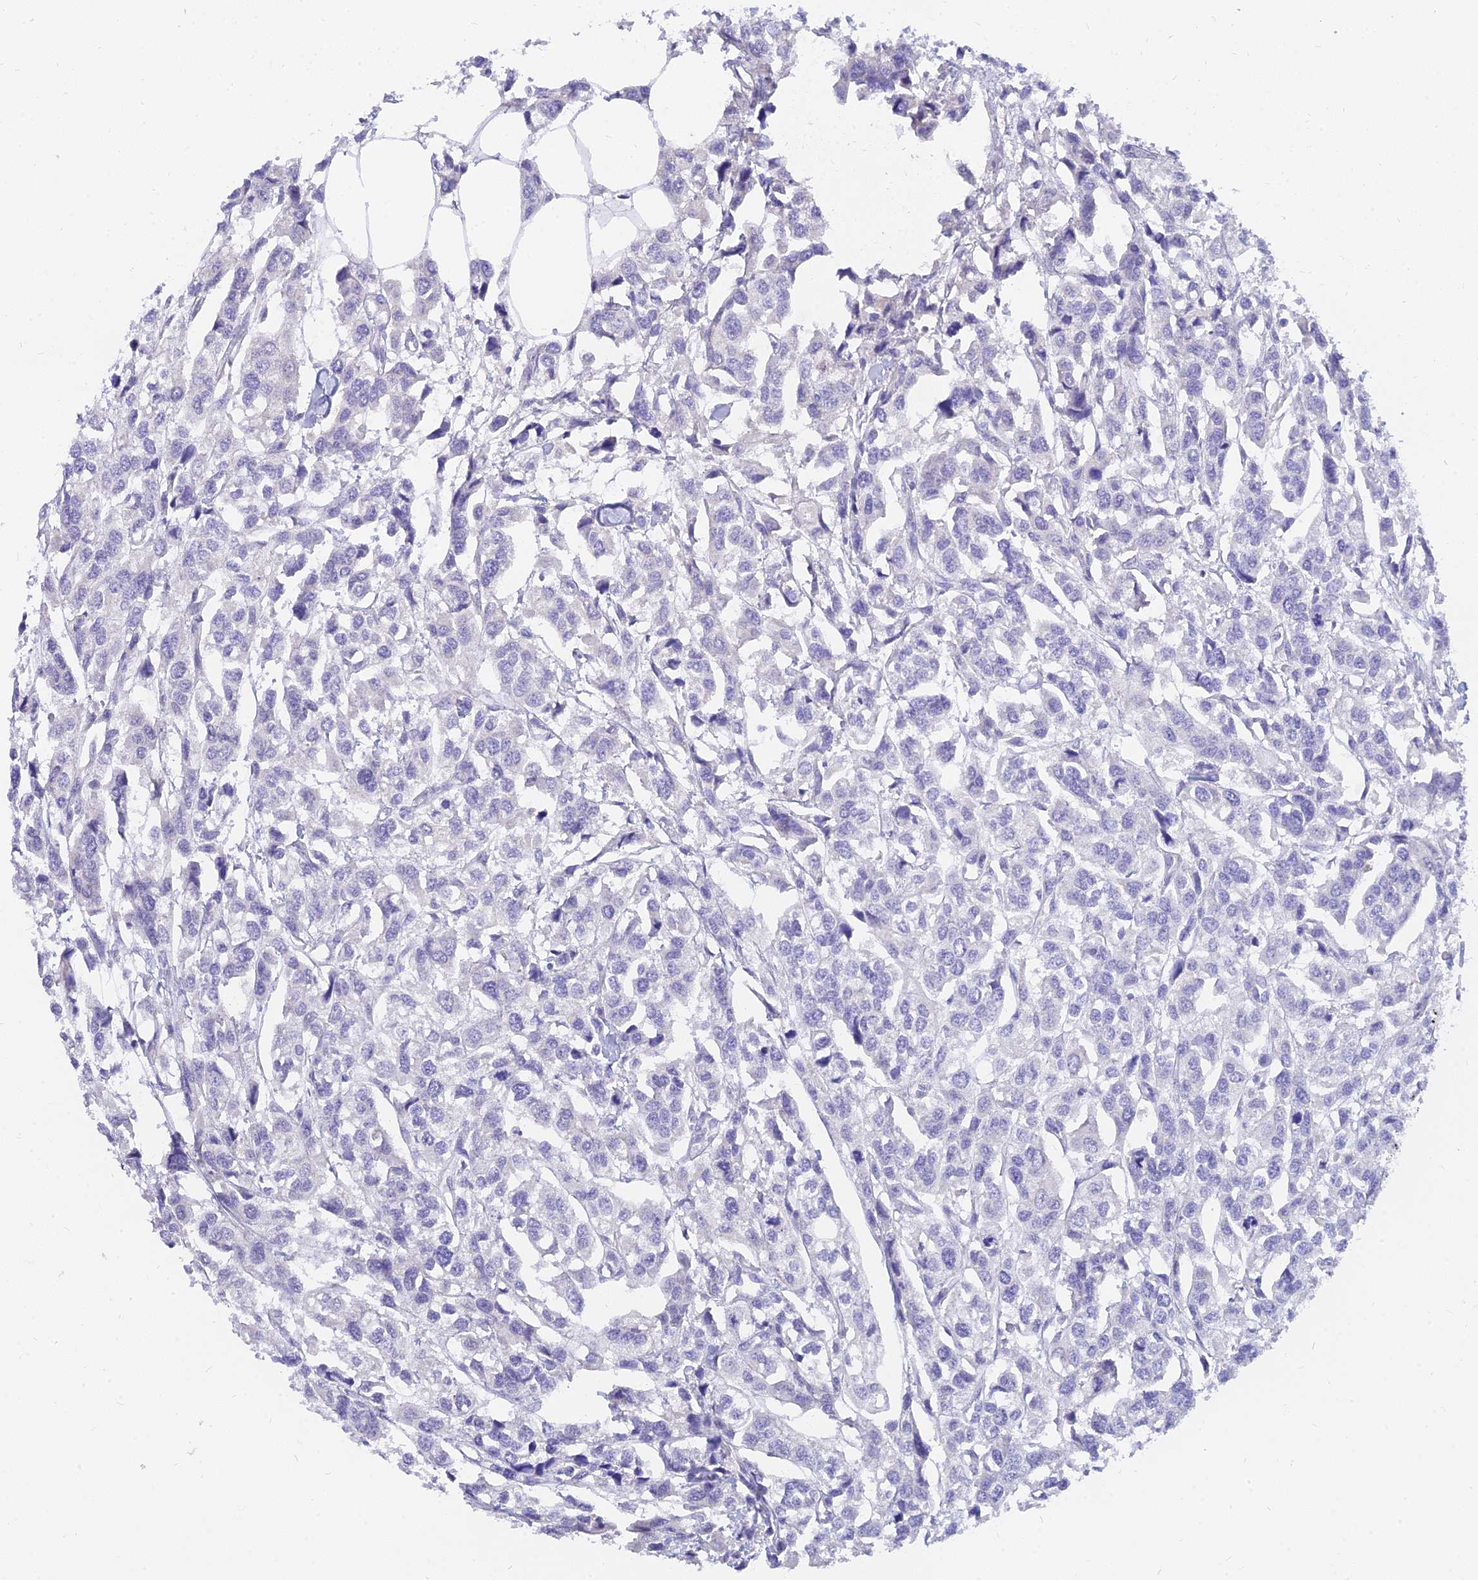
{"staining": {"intensity": "negative", "quantity": "none", "location": "none"}, "tissue": "urothelial cancer", "cell_type": "Tumor cells", "image_type": "cancer", "snomed": [{"axis": "morphology", "description": "Urothelial carcinoma, High grade"}, {"axis": "topography", "description": "Urinary bladder"}], "caption": "IHC micrograph of human urothelial carcinoma (high-grade) stained for a protein (brown), which exhibits no positivity in tumor cells.", "gene": "TMEM161B", "patient": {"sex": "male", "age": 67}}